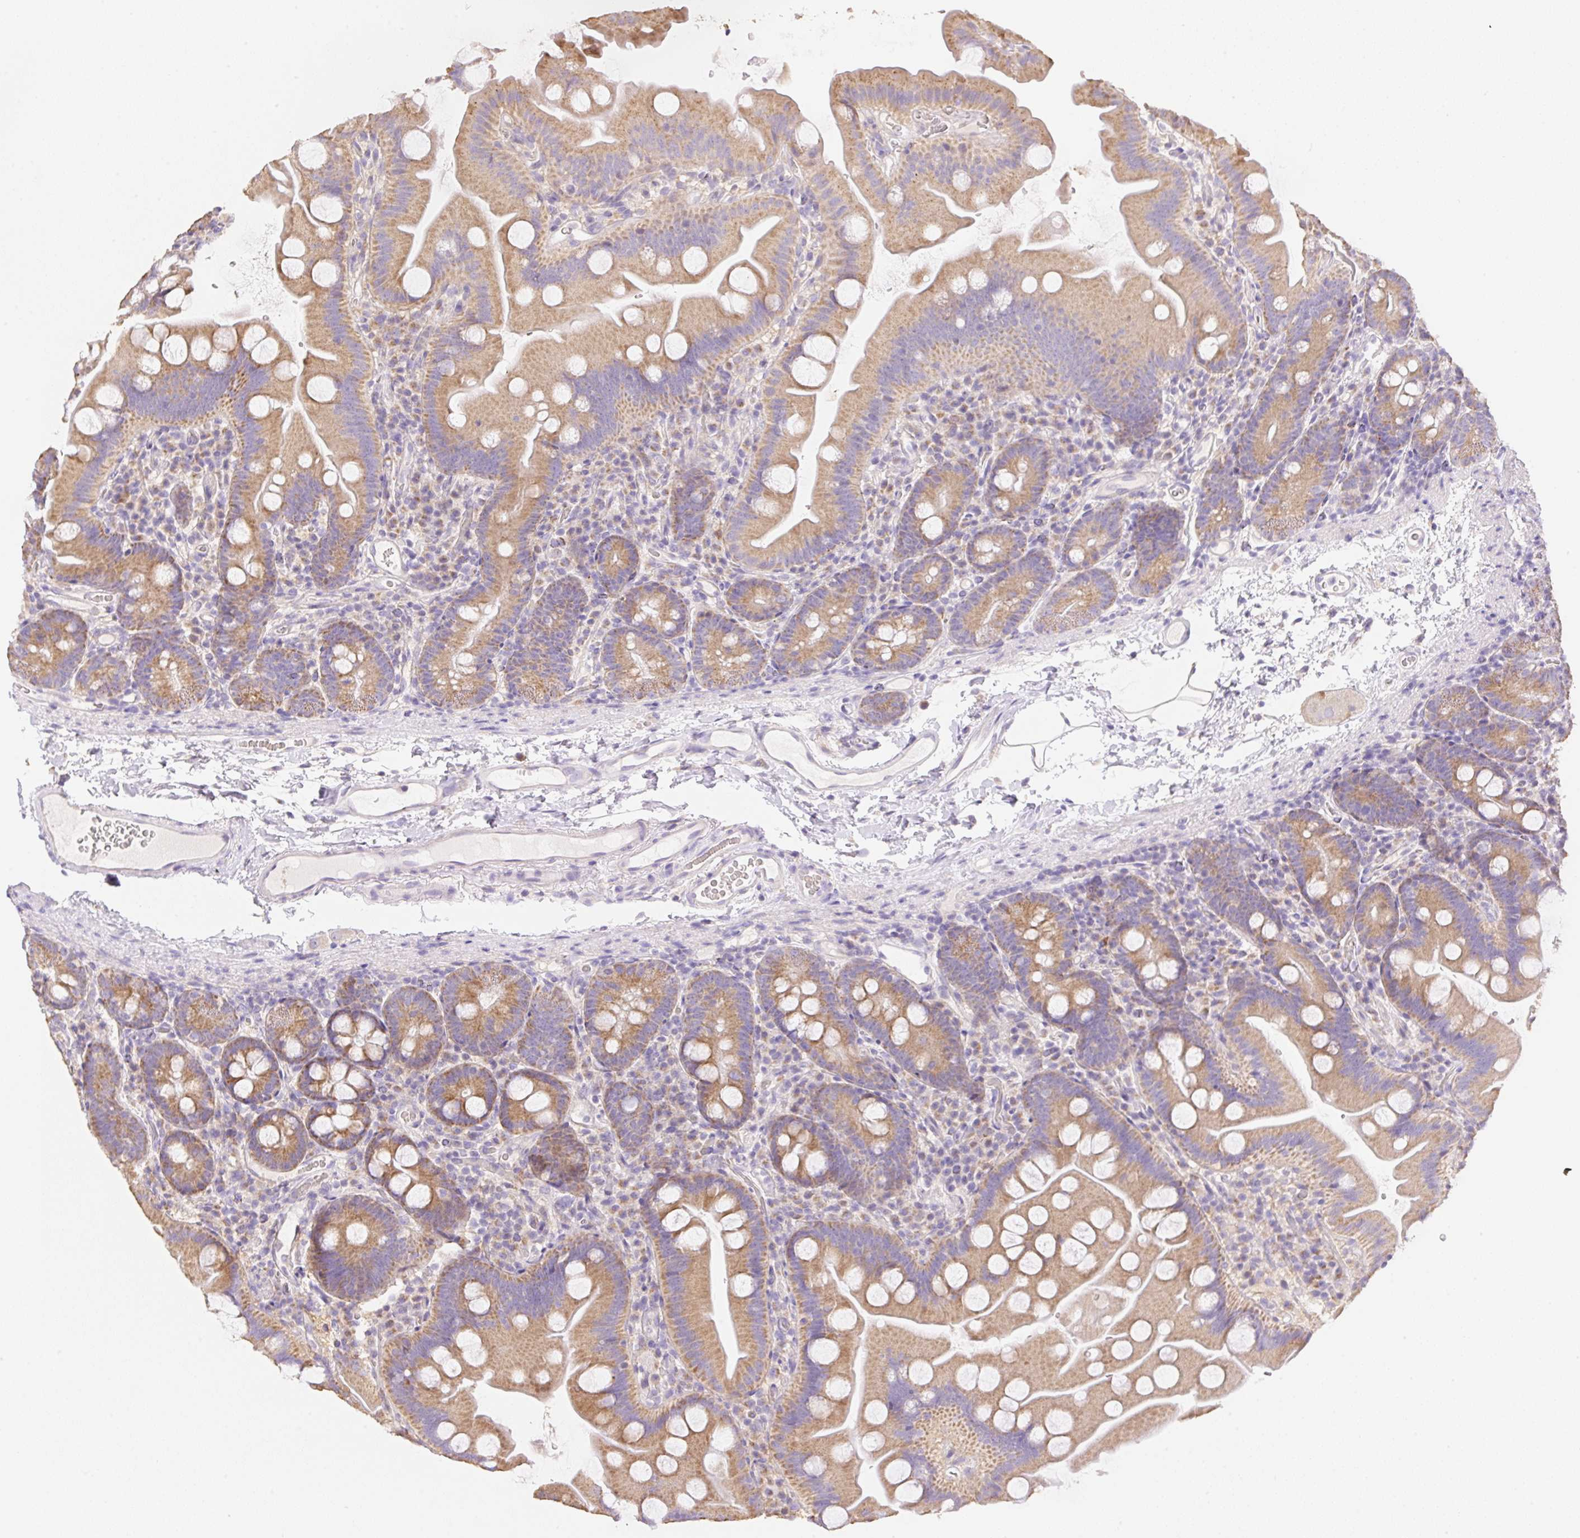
{"staining": {"intensity": "moderate", "quantity": ">75%", "location": "cytoplasmic/membranous"}, "tissue": "small intestine", "cell_type": "Glandular cells", "image_type": "normal", "snomed": [{"axis": "morphology", "description": "Normal tissue, NOS"}, {"axis": "topography", "description": "Small intestine"}], "caption": "Moderate cytoplasmic/membranous protein positivity is seen in approximately >75% of glandular cells in small intestine.", "gene": "COPZ2", "patient": {"sex": "female", "age": 68}}